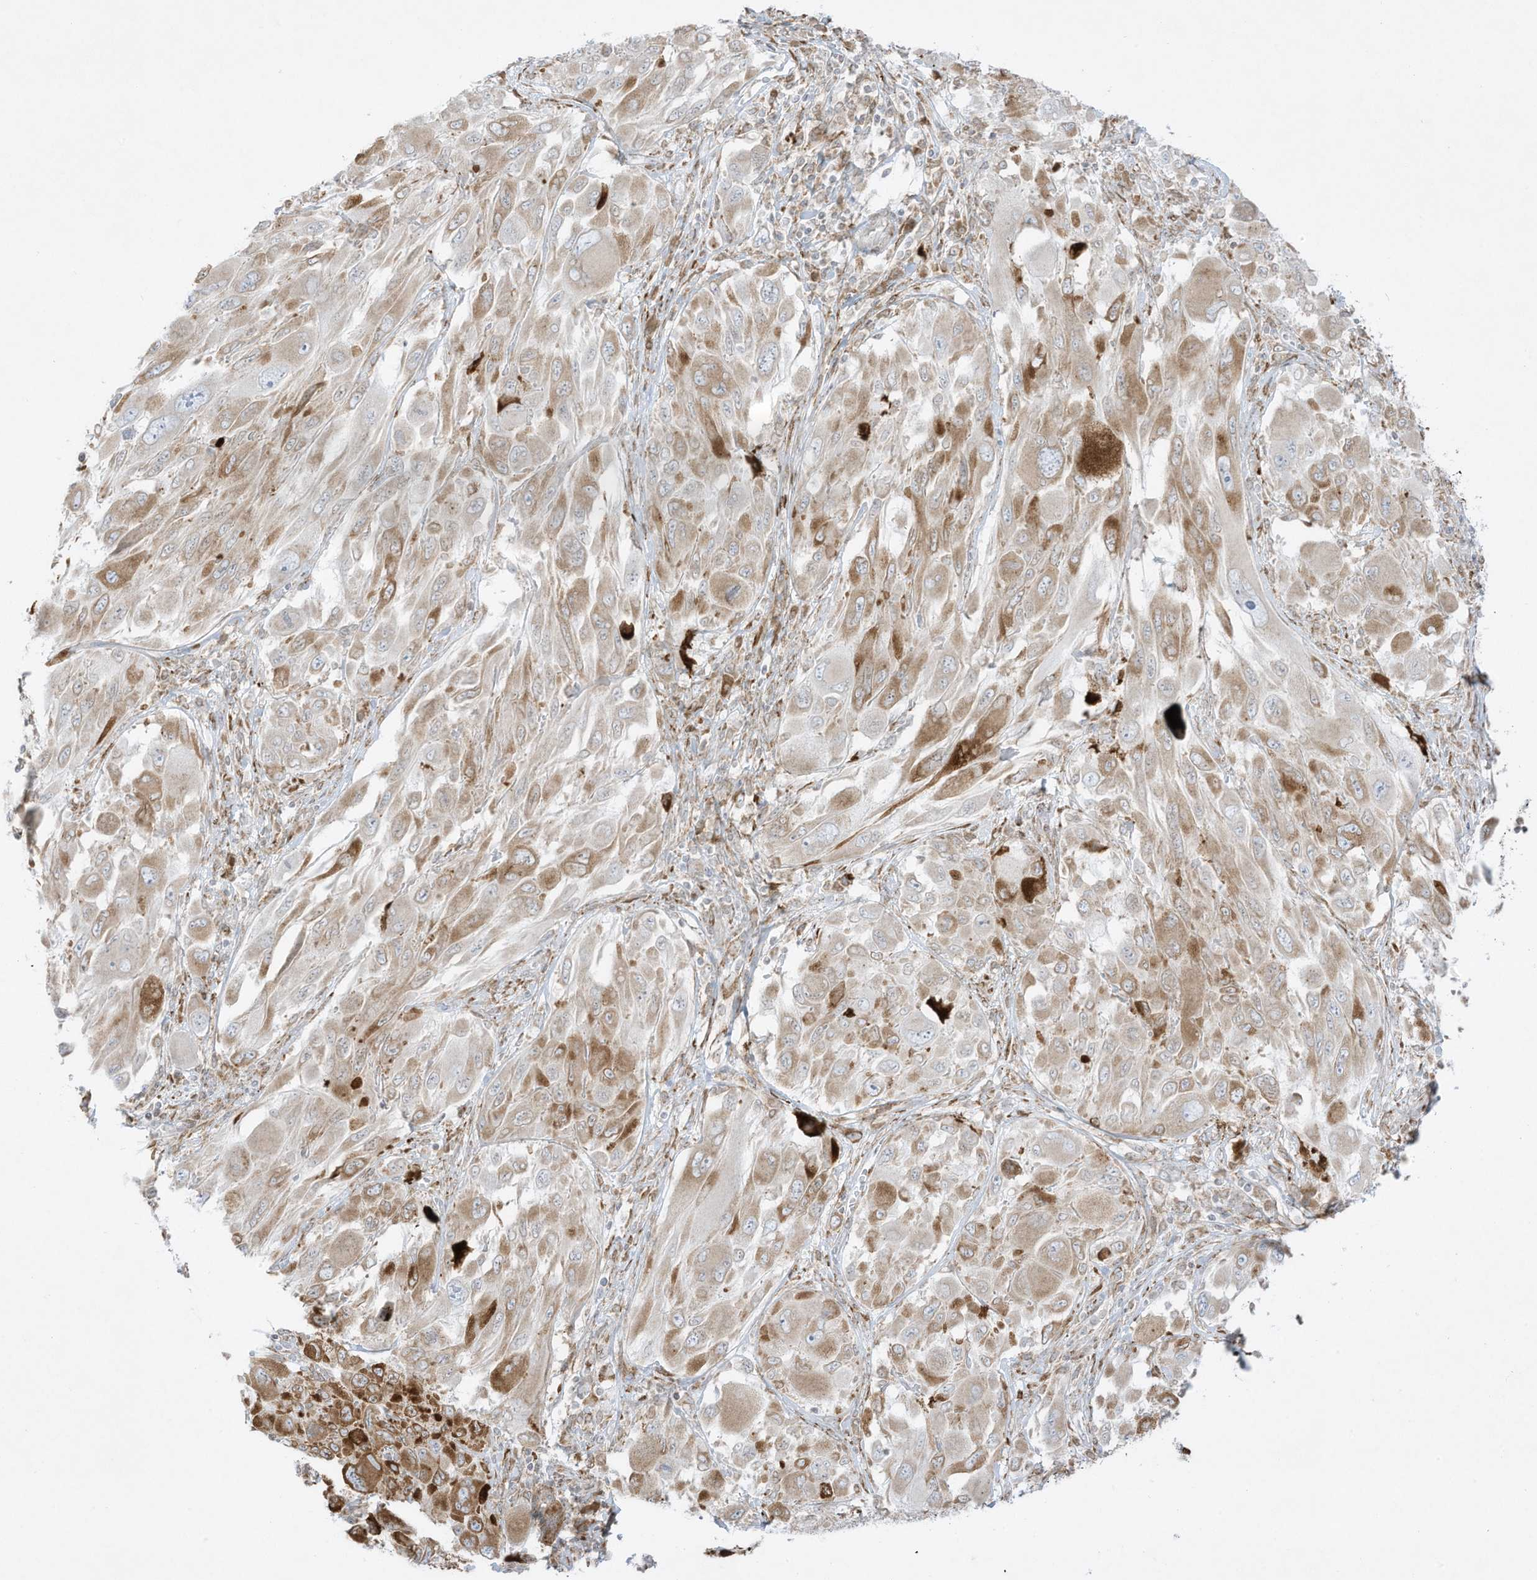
{"staining": {"intensity": "moderate", "quantity": "25%-75%", "location": "cytoplasmic/membranous"}, "tissue": "melanoma", "cell_type": "Tumor cells", "image_type": "cancer", "snomed": [{"axis": "morphology", "description": "Malignant melanoma, NOS"}, {"axis": "topography", "description": "Skin"}], "caption": "Brown immunohistochemical staining in melanoma exhibits moderate cytoplasmic/membranous positivity in approximately 25%-75% of tumor cells.", "gene": "PTK6", "patient": {"sex": "female", "age": 91}}